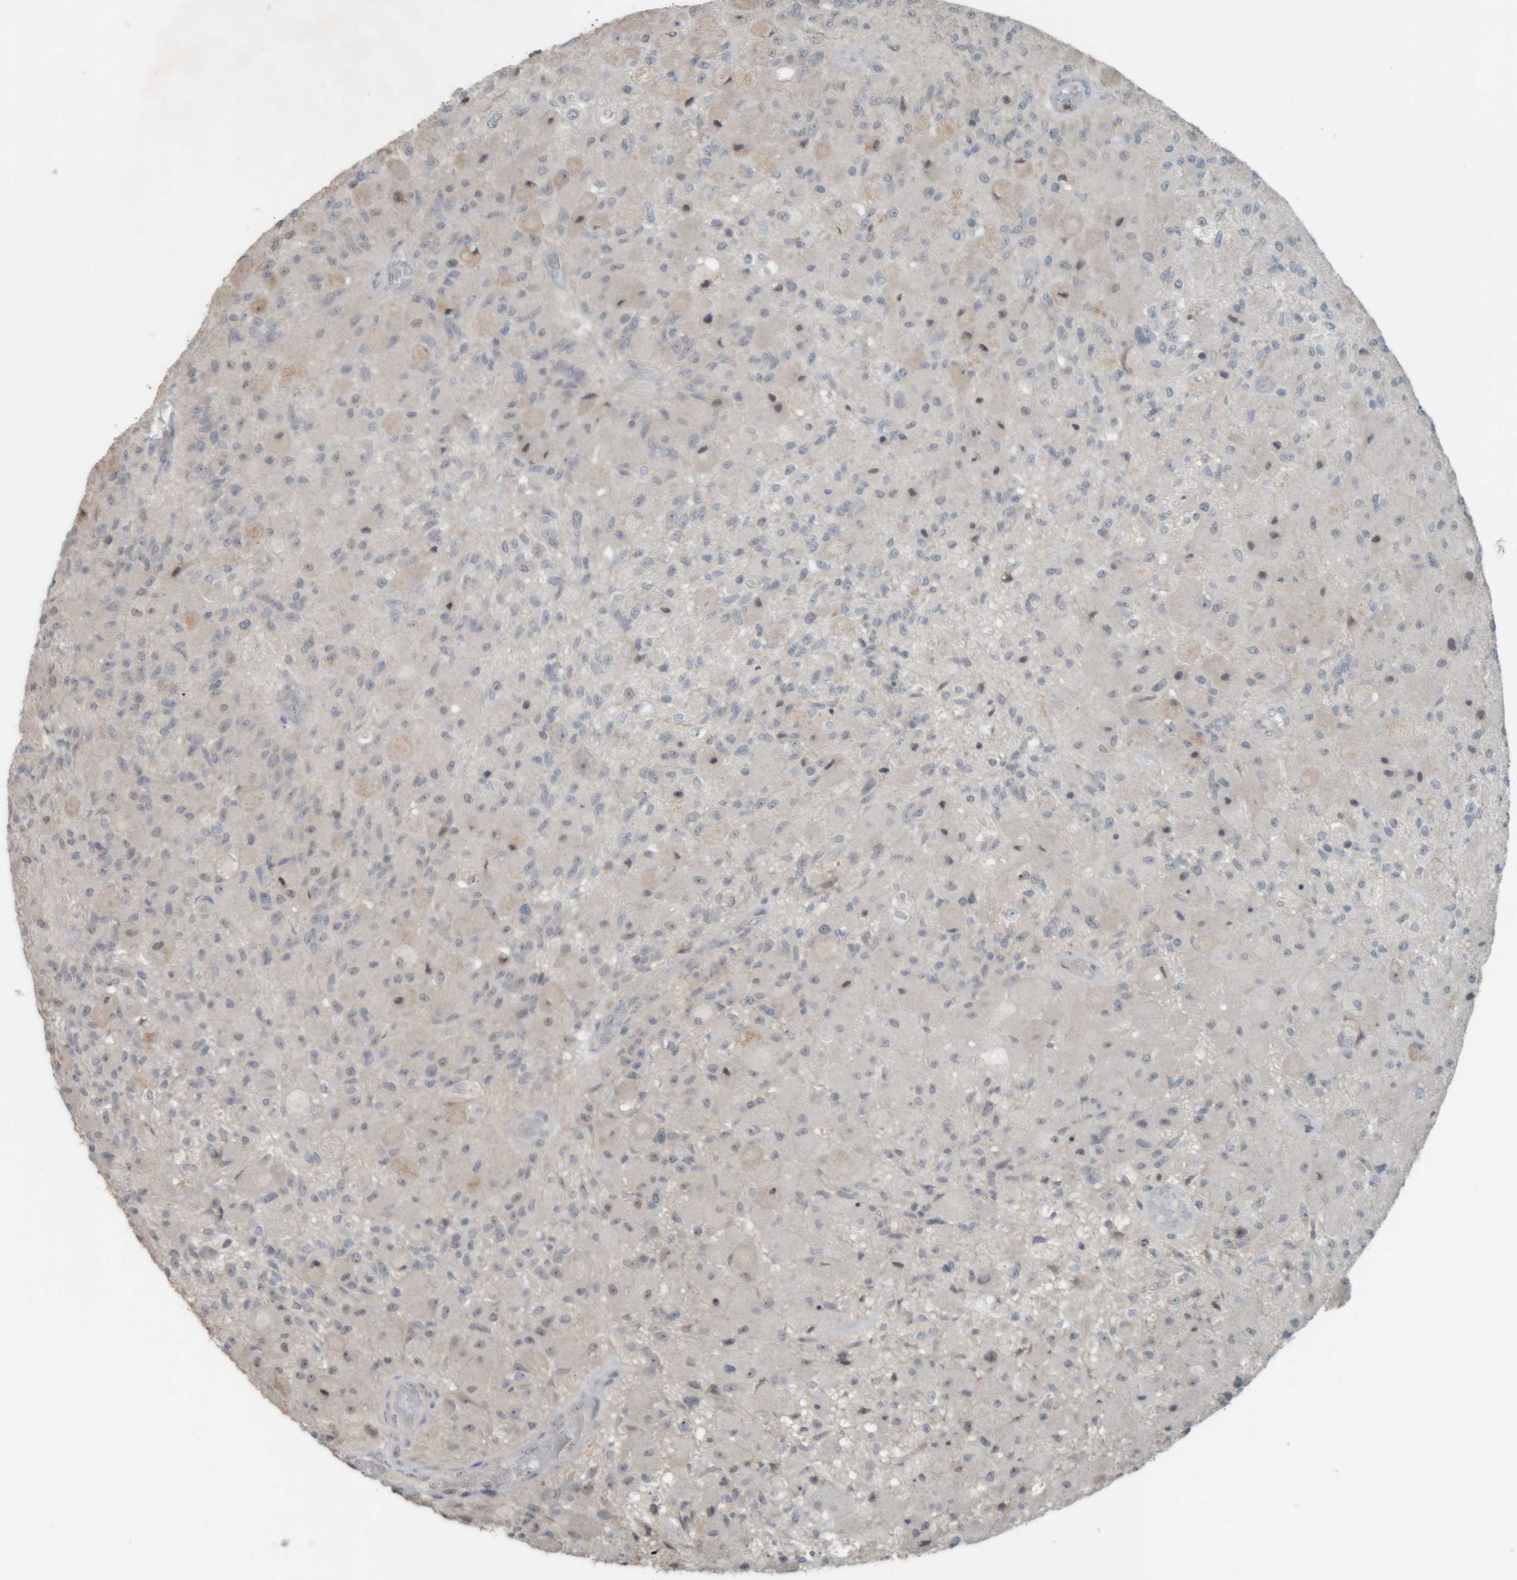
{"staining": {"intensity": "negative", "quantity": "none", "location": "none"}, "tissue": "glioma", "cell_type": "Tumor cells", "image_type": "cancer", "snomed": [{"axis": "morphology", "description": "Normal tissue, NOS"}, {"axis": "morphology", "description": "Glioma, malignant, High grade"}, {"axis": "topography", "description": "Cerebral cortex"}], "caption": "High-grade glioma (malignant) stained for a protein using immunohistochemistry (IHC) reveals no positivity tumor cells.", "gene": "RPF1", "patient": {"sex": "male", "age": 77}}